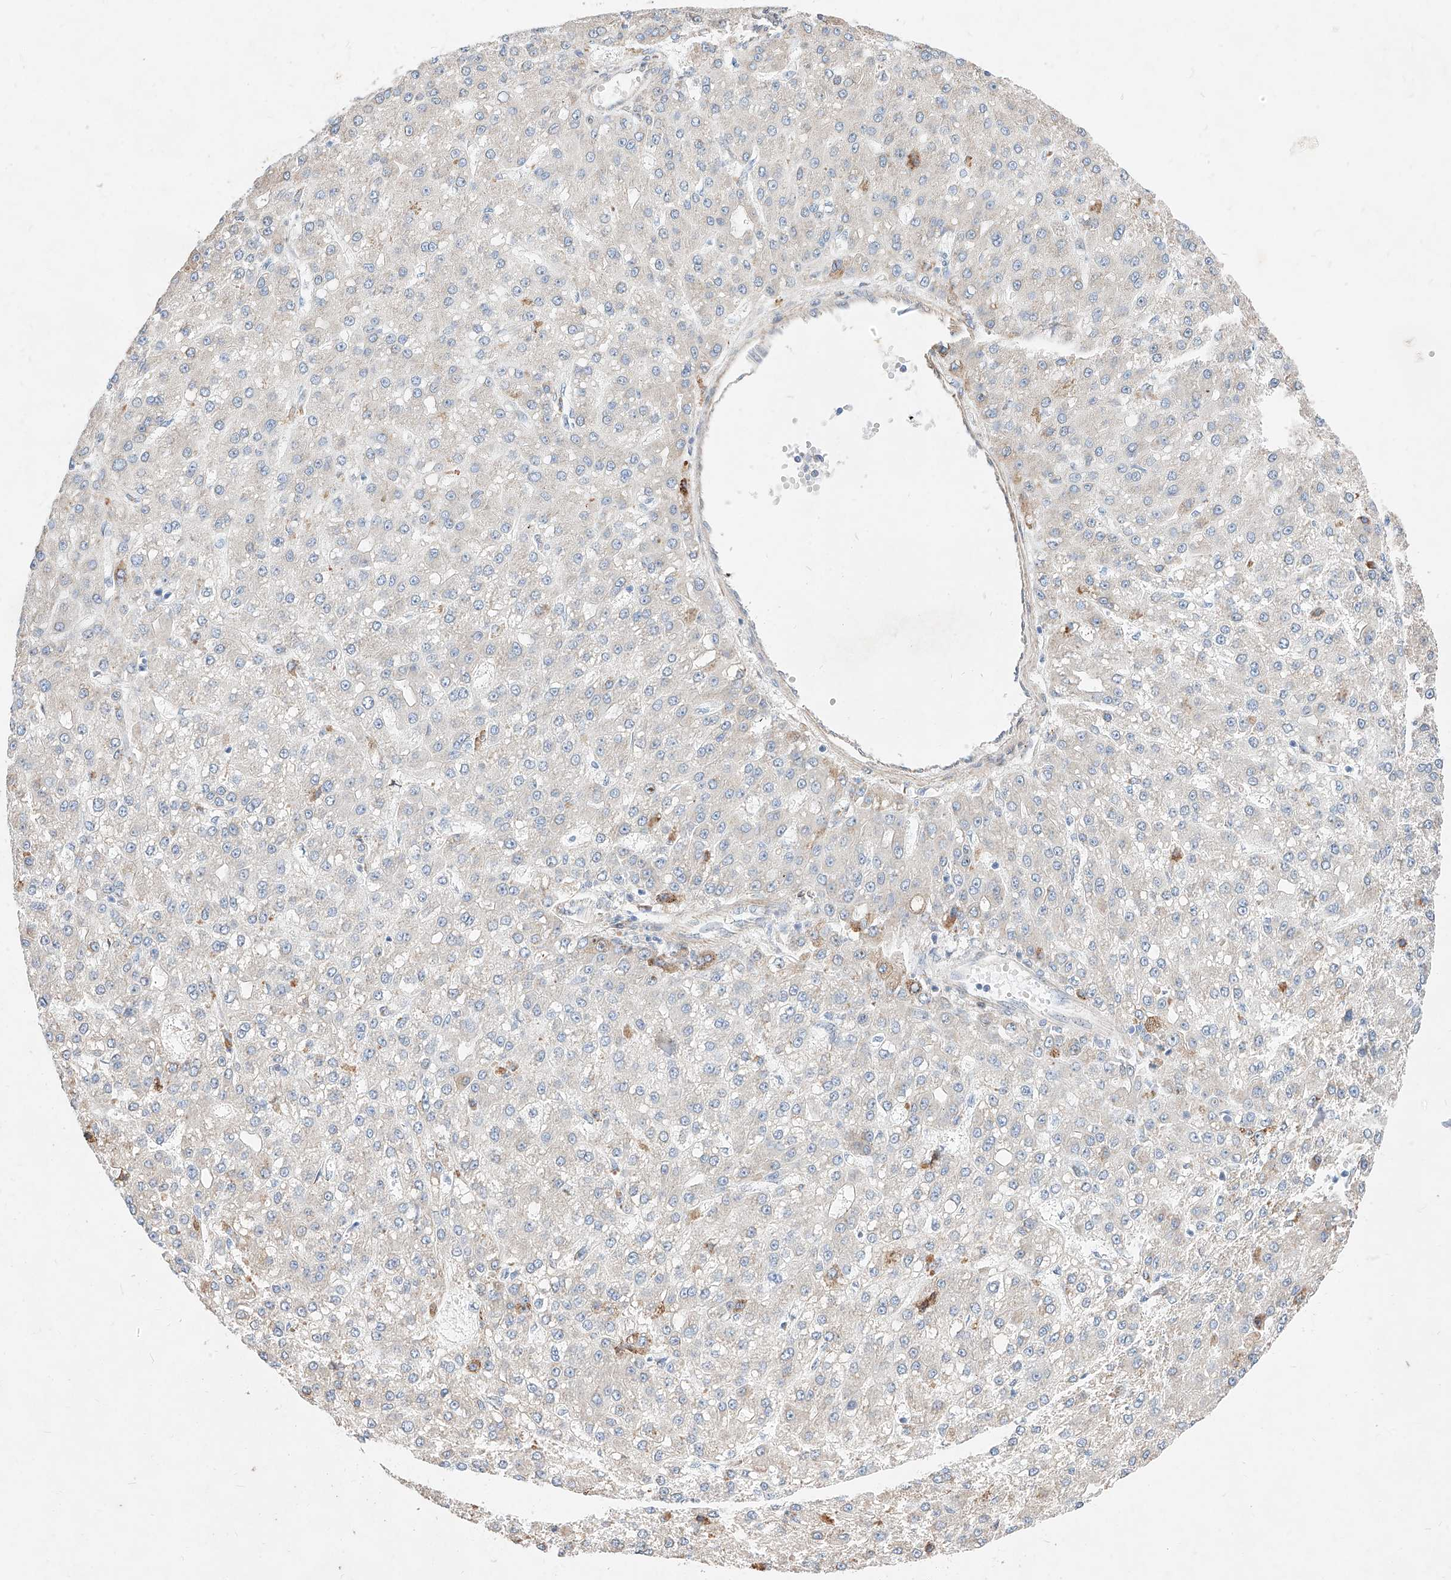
{"staining": {"intensity": "negative", "quantity": "none", "location": "none"}, "tissue": "liver cancer", "cell_type": "Tumor cells", "image_type": "cancer", "snomed": [{"axis": "morphology", "description": "Carcinoma, Hepatocellular, NOS"}, {"axis": "topography", "description": "Liver"}], "caption": "IHC of liver cancer (hepatocellular carcinoma) reveals no expression in tumor cells.", "gene": "ATP9B", "patient": {"sex": "male", "age": 67}}